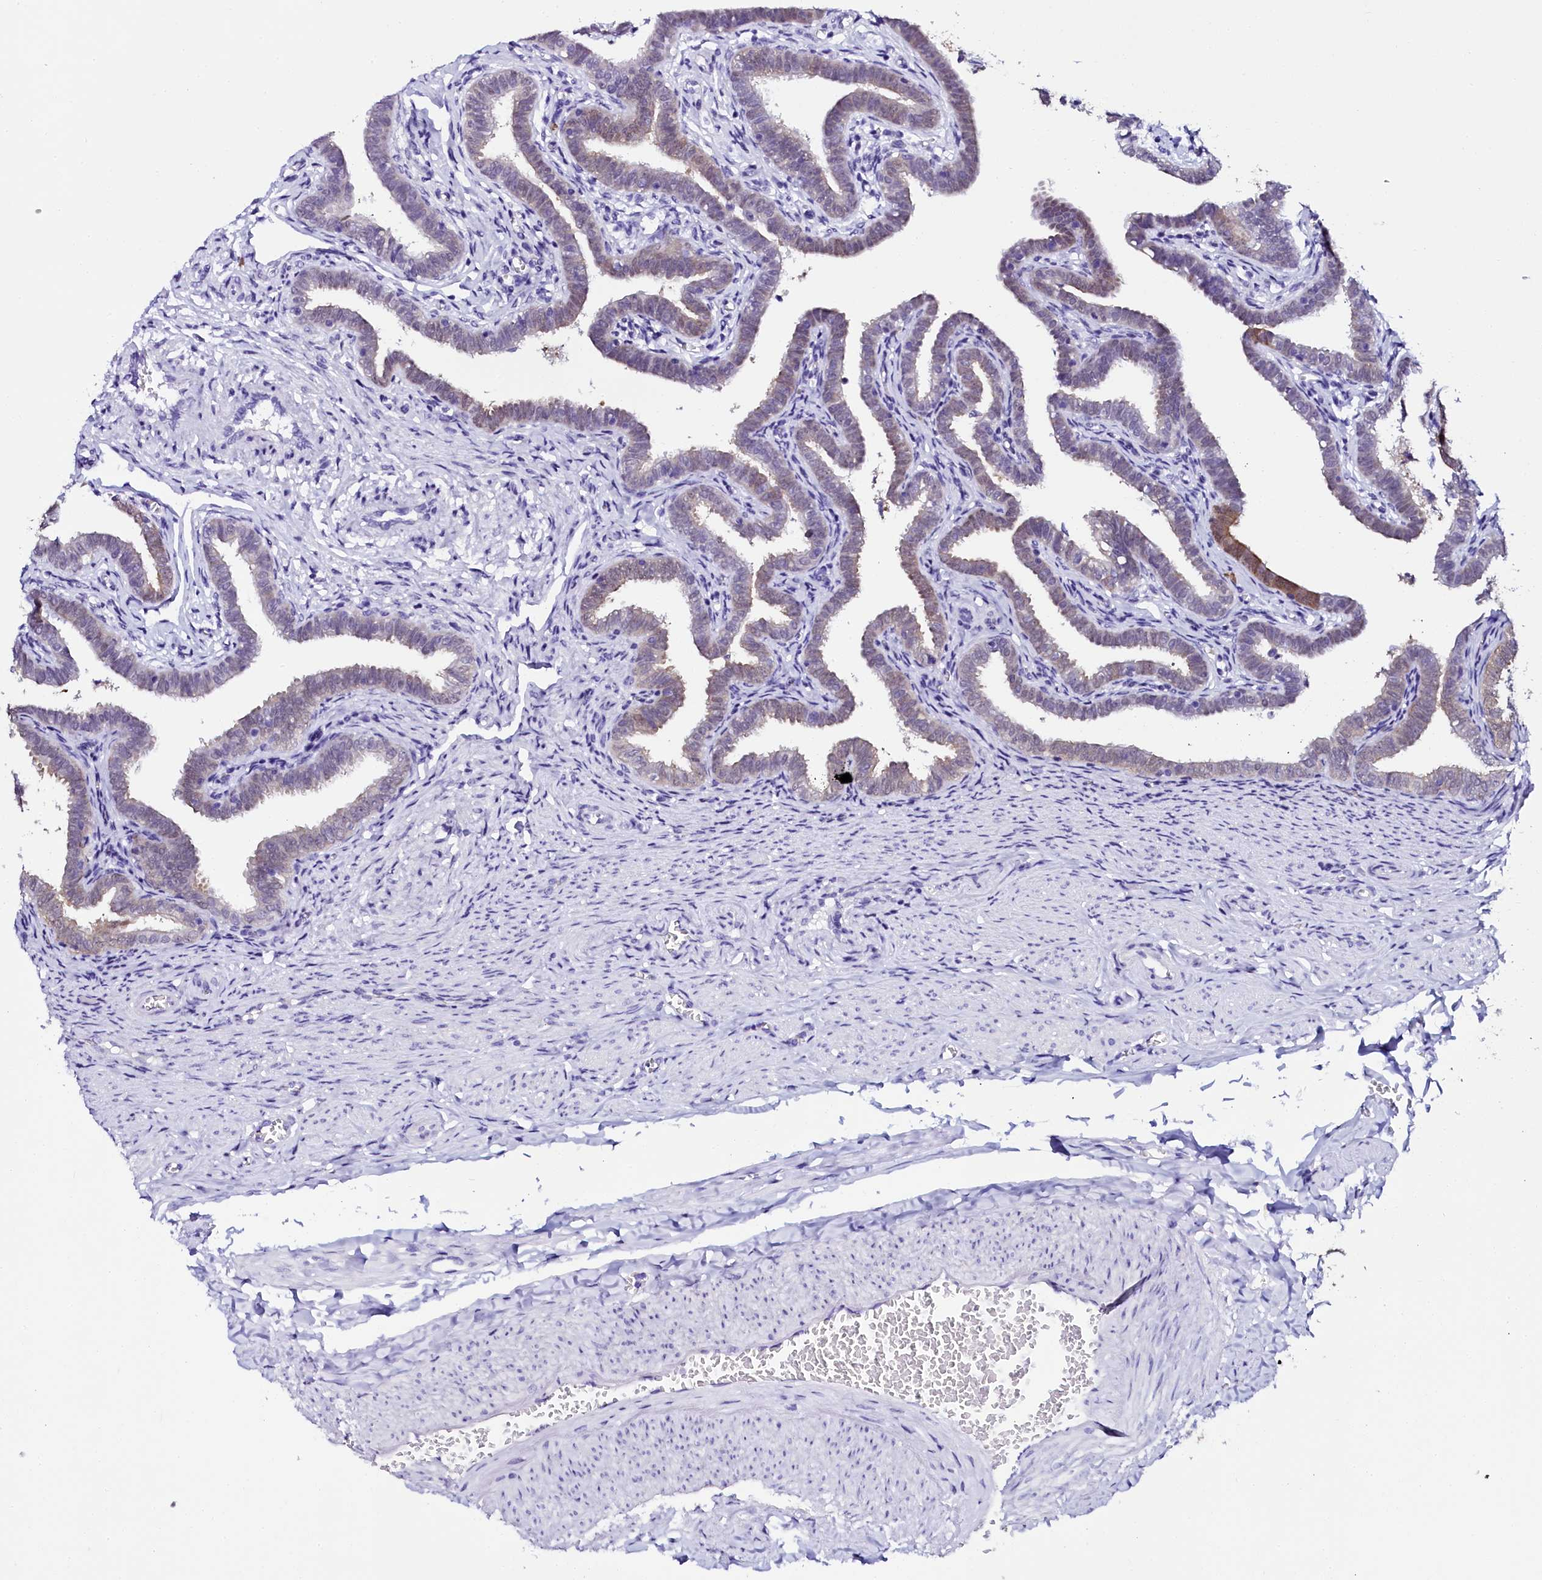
{"staining": {"intensity": "weak", "quantity": "<25%", "location": "cytoplasmic/membranous"}, "tissue": "fallopian tube", "cell_type": "Glandular cells", "image_type": "normal", "snomed": [{"axis": "morphology", "description": "Normal tissue, NOS"}, {"axis": "topography", "description": "Fallopian tube"}], "caption": "DAB immunohistochemical staining of unremarkable fallopian tube displays no significant staining in glandular cells. (DAB immunohistochemistry (IHC) with hematoxylin counter stain).", "gene": "SORD", "patient": {"sex": "female", "age": 36}}